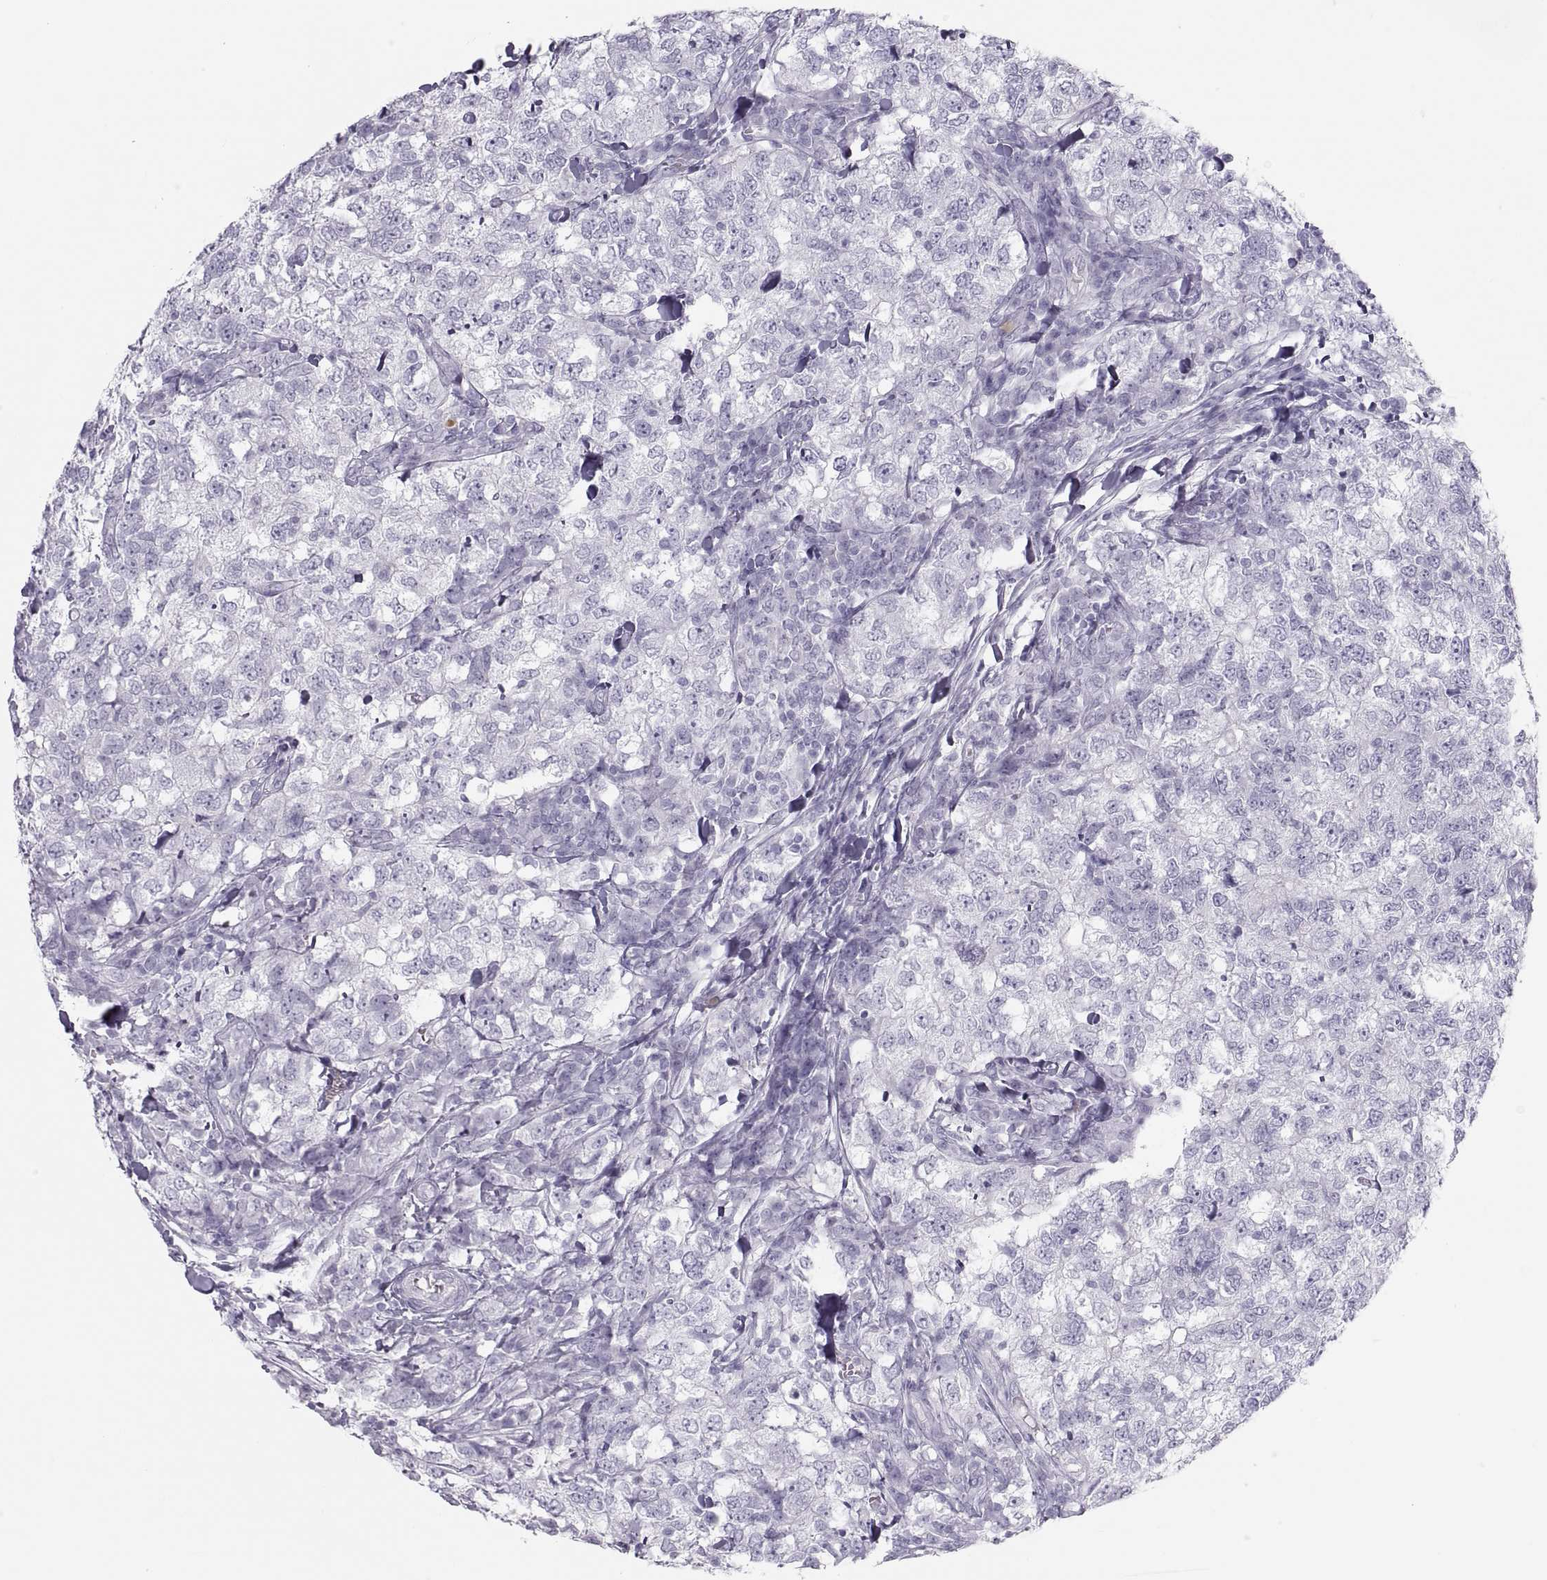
{"staining": {"intensity": "negative", "quantity": "none", "location": "none"}, "tissue": "breast cancer", "cell_type": "Tumor cells", "image_type": "cancer", "snomed": [{"axis": "morphology", "description": "Duct carcinoma"}, {"axis": "topography", "description": "Breast"}], "caption": "Tumor cells show no significant protein staining in invasive ductal carcinoma (breast).", "gene": "SEMG1", "patient": {"sex": "female", "age": 30}}